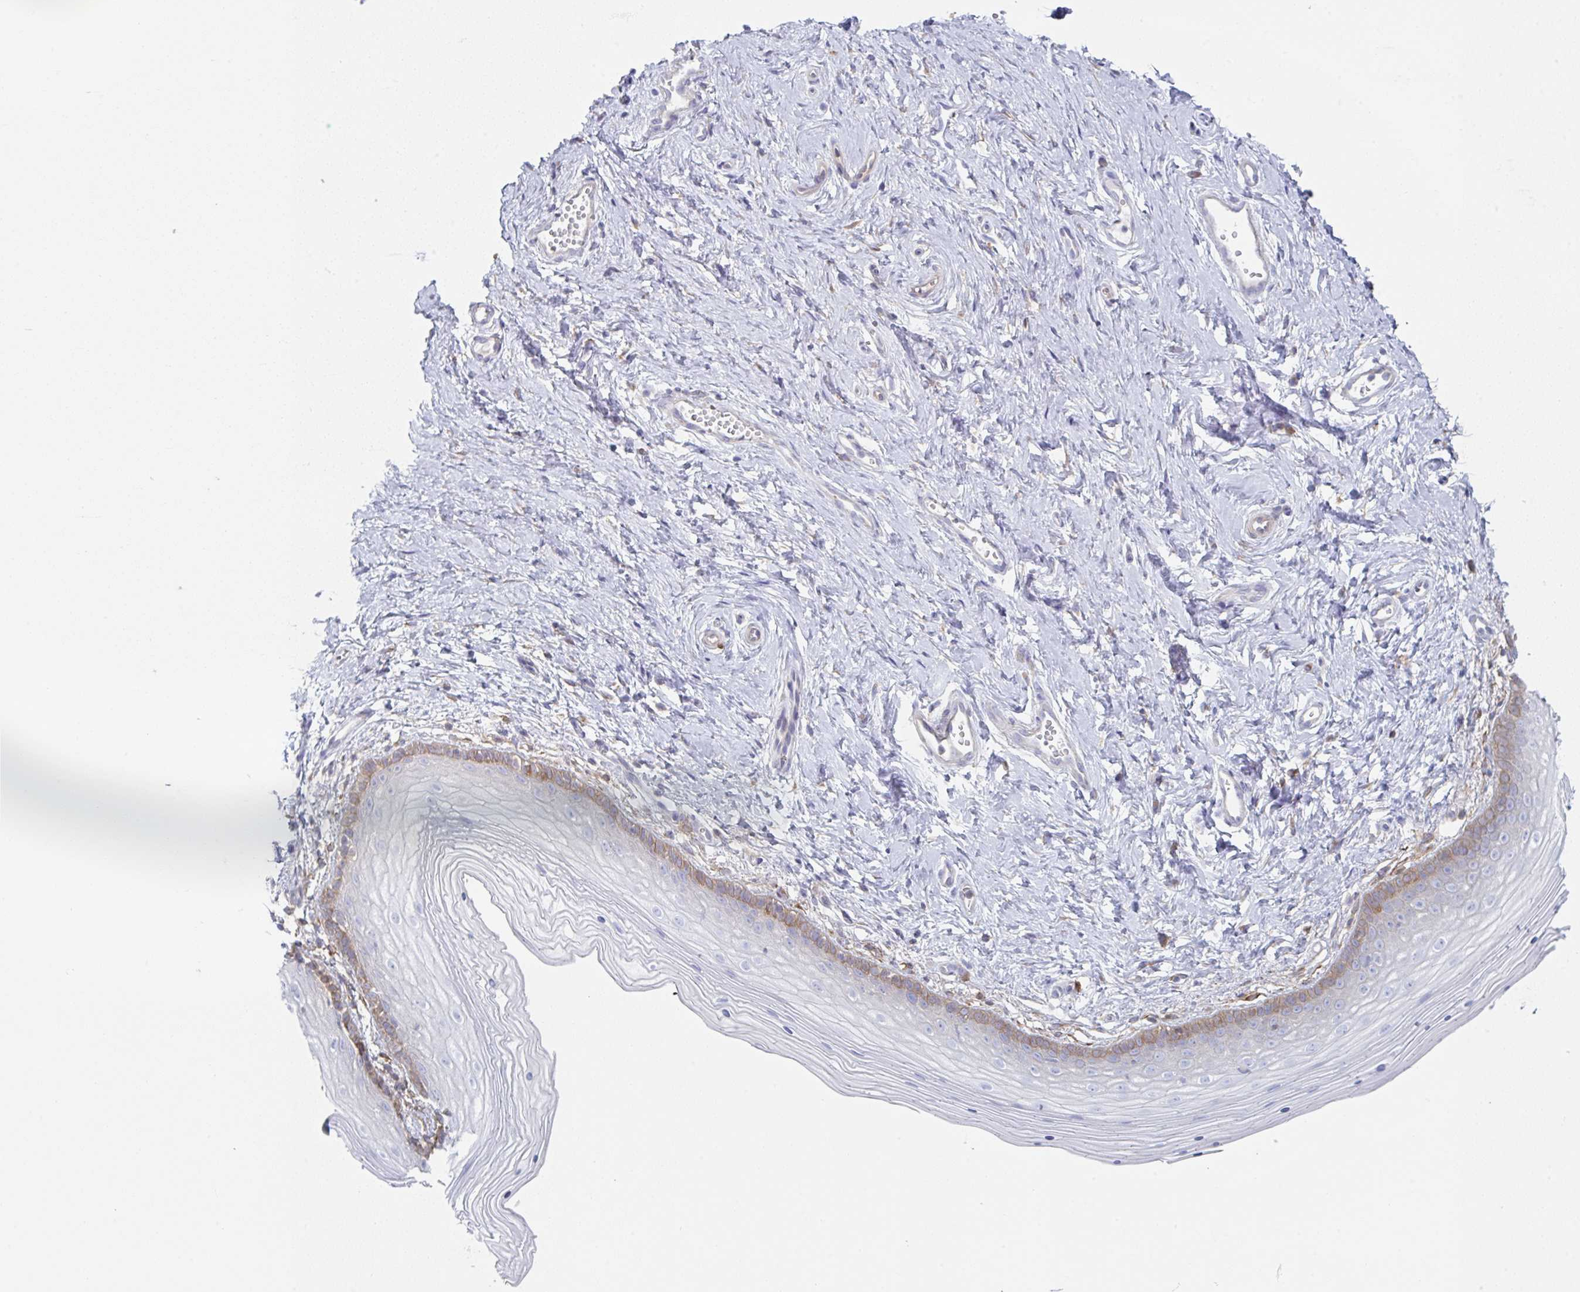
{"staining": {"intensity": "moderate", "quantity": "<25%", "location": "cytoplasmic/membranous"}, "tissue": "vagina", "cell_type": "Squamous epithelial cells", "image_type": "normal", "snomed": [{"axis": "morphology", "description": "Normal tissue, NOS"}, {"axis": "topography", "description": "Vagina"}], "caption": "IHC photomicrograph of normal vagina stained for a protein (brown), which demonstrates low levels of moderate cytoplasmic/membranous staining in approximately <25% of squamous epithelial cells.", "gene": "AMPD2", "patient": {"sex": "female", "age": 38}}